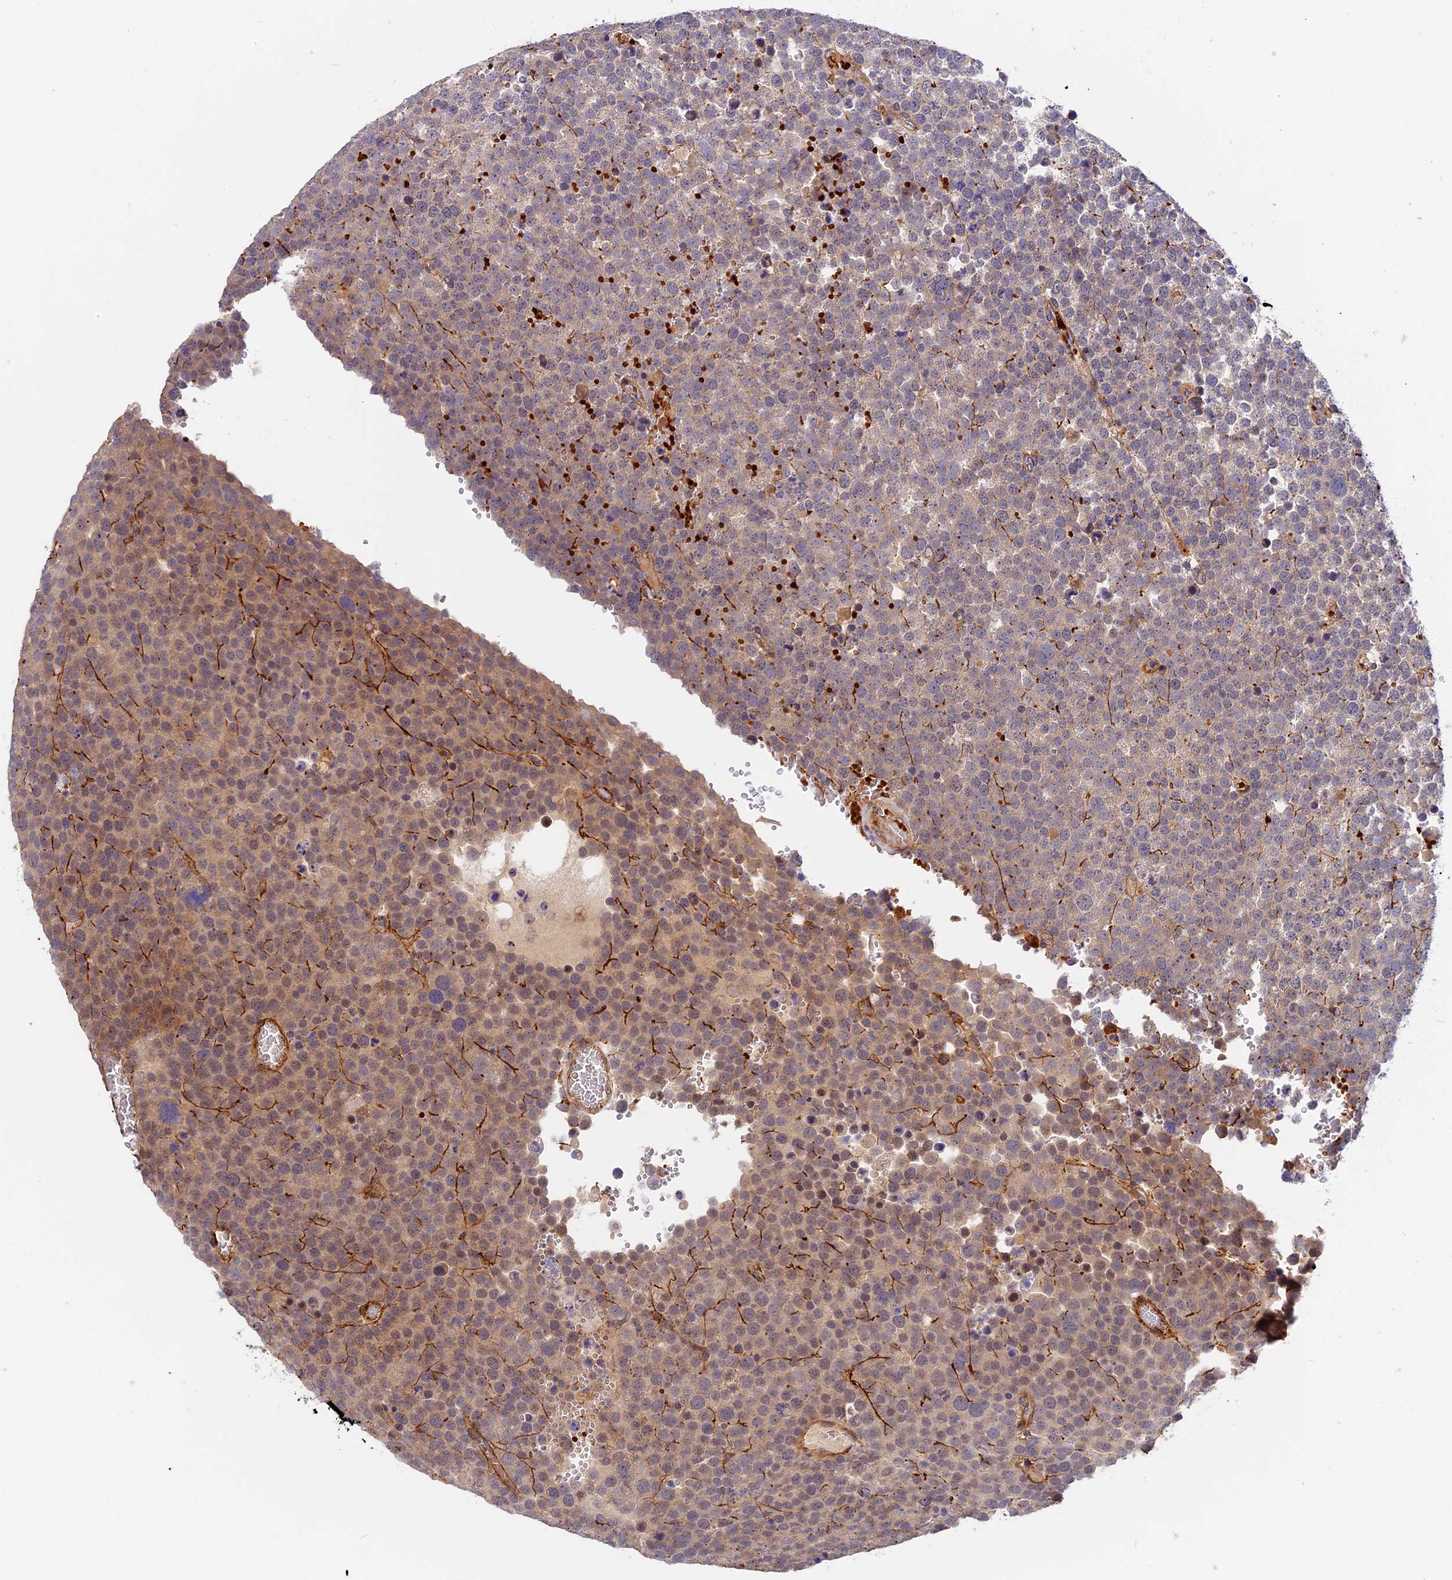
{"staining": {"intensity": "moderate", "quantity": "<25%", "location": "cytoplasmic/membranous"}, "tissue": "testis cancer", "cell_type": "Tumor cells", "image_type": "cancer", "snomed": [{"axis": "morphology", "description": "Seminoma, NOS"}, {"axis": "topography", "description": "Testis"}], "caption": "Tumor cells reveal low levels of moderate cytoplasmic/membranous positivity in about <25% of cells in testis cancer.", "gene": "MISP3", "patient": {"sex": "male", "age": 71}}